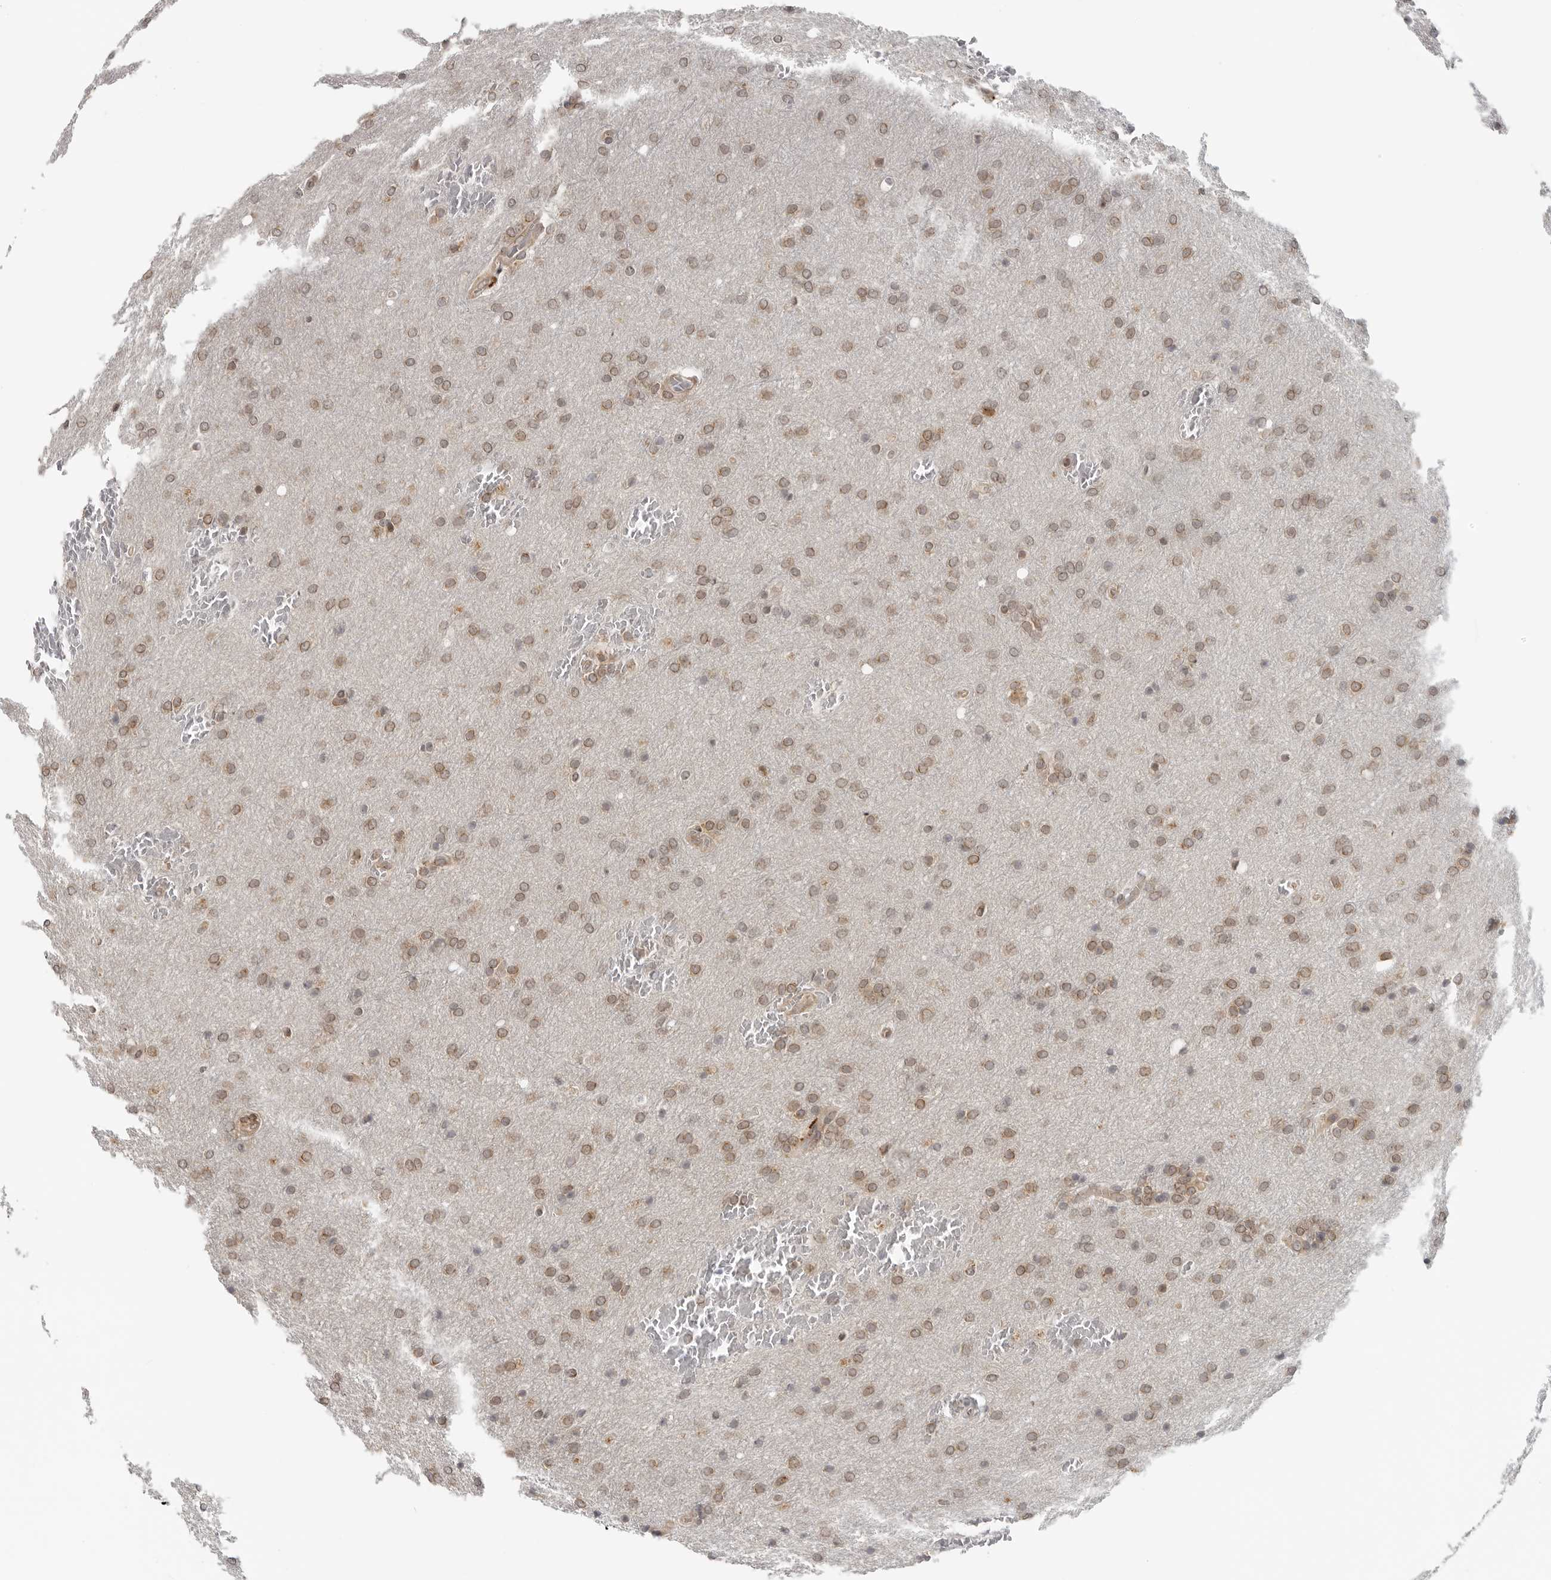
{"staining": {"intensity": "weak", "quantity": ">75%", "location": "cytoplasmic/membranous"}, "tissue": "glioma", "cell_type": "Tumor cells", "image_type": "cancer", "snomed": [{"axis": "morphology", "description": "Glioma, malignant, Low grade"}, {"axis": "topography", "description": "Brain"}], "caption": "Immunohistochemistry photomicrograph of human glioma stained for a protein (brown), which reveals low levels of weak cytoplasmic/membranous positivity in about >75% of tumor cells.", "gene": "COPA", "patient": {"sex": "female", "age": 37}}